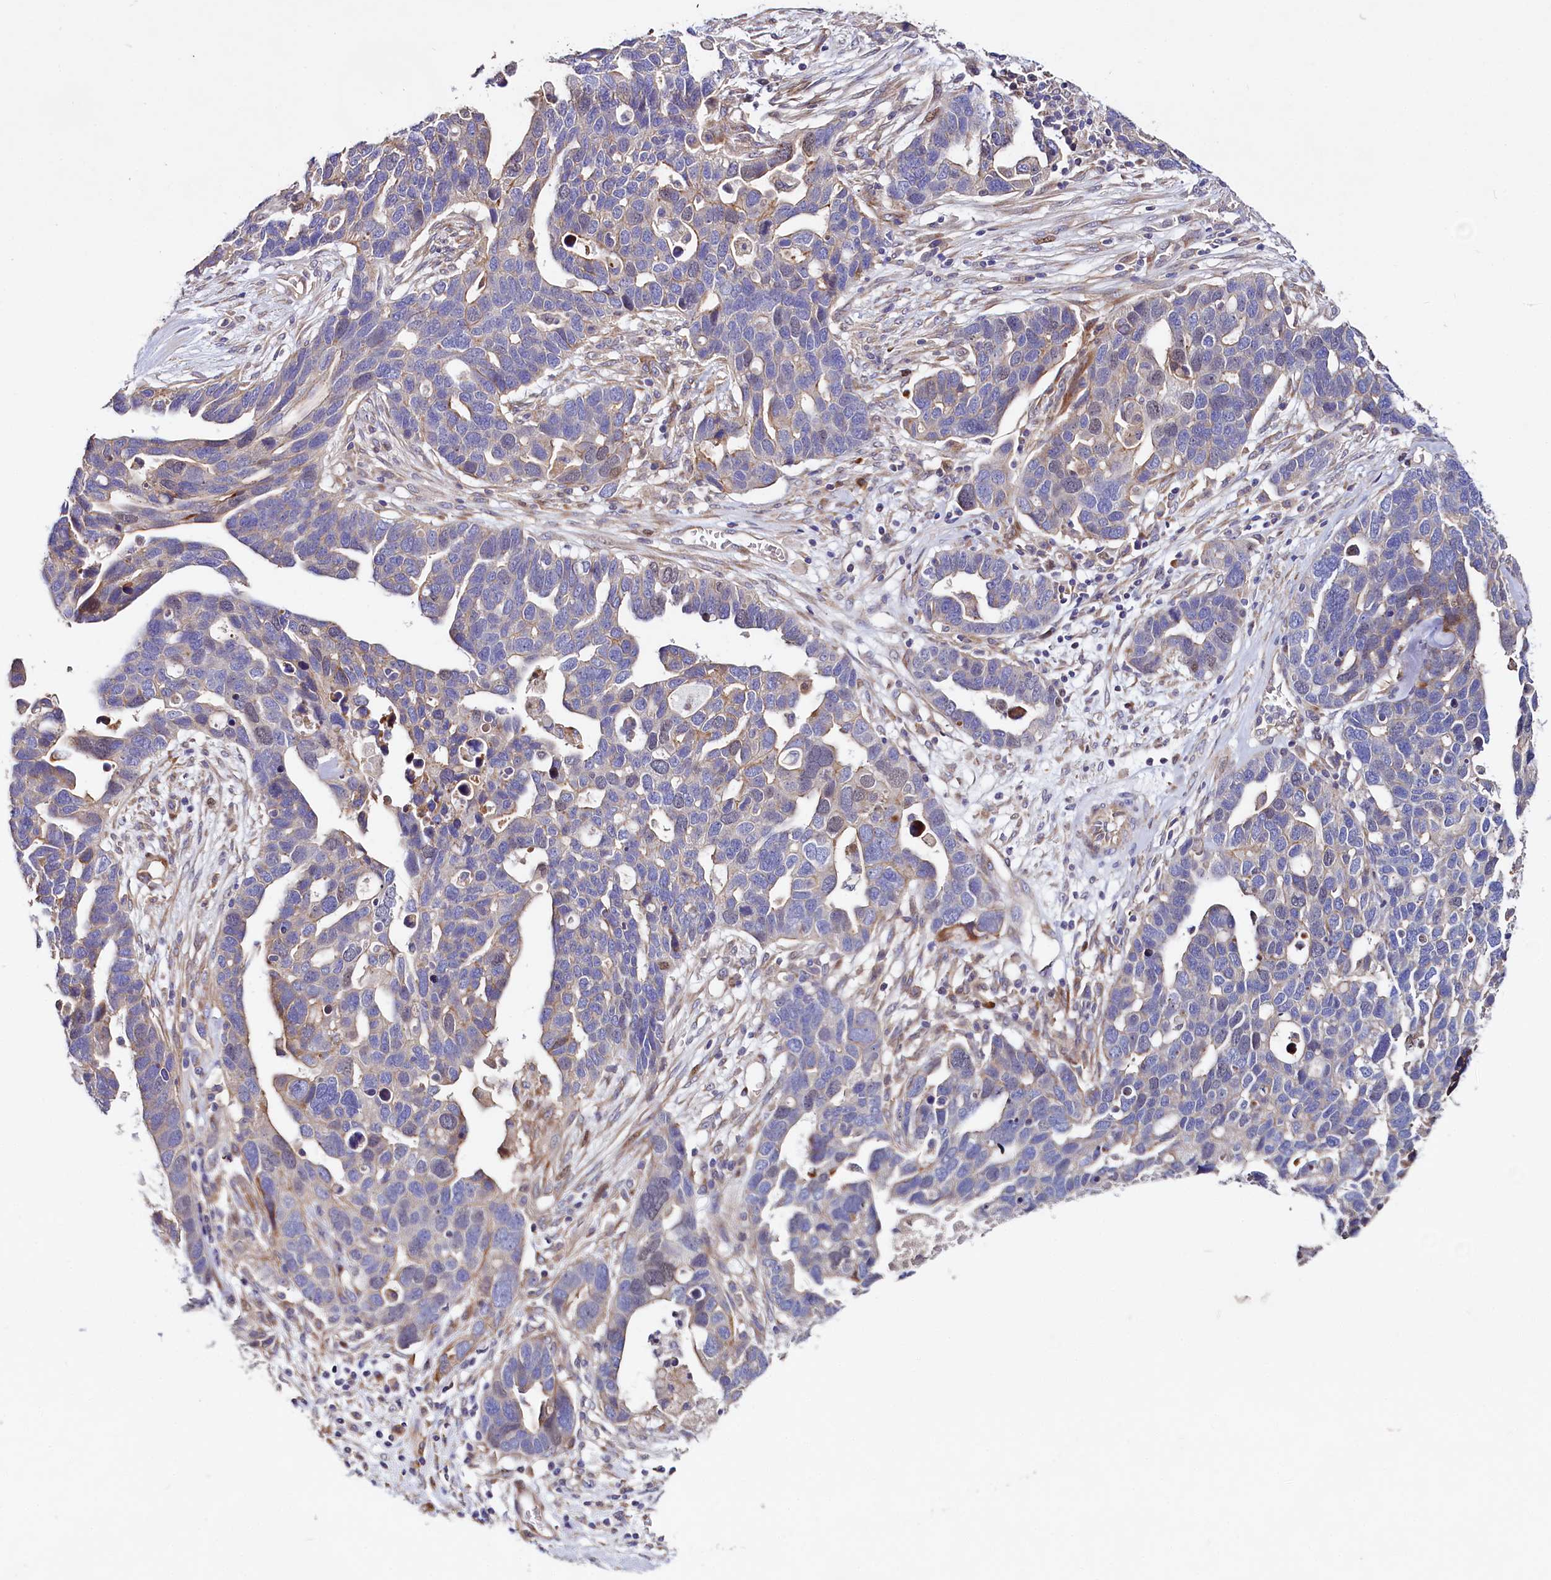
{"staining": {"intensity": "weak", "quantity": "<25%", "location": "cytoplasmic/membranous"}, "tissue": "ovarian cancer", "cell_type": "Tumor cells", "image_type": "cancer", "snomed": [{"axis": "morphology", "description": "Cystadenocarcinoma, serous, NOS"}, {"axis": "topography", "description": "Ovary"}], "caption": "Tumor cells show no significant staining in ovarian cancer (serous cystadenocarcinoma).", "gene": "WNT8A", "patient": {"sex": "female", "age": 54}}